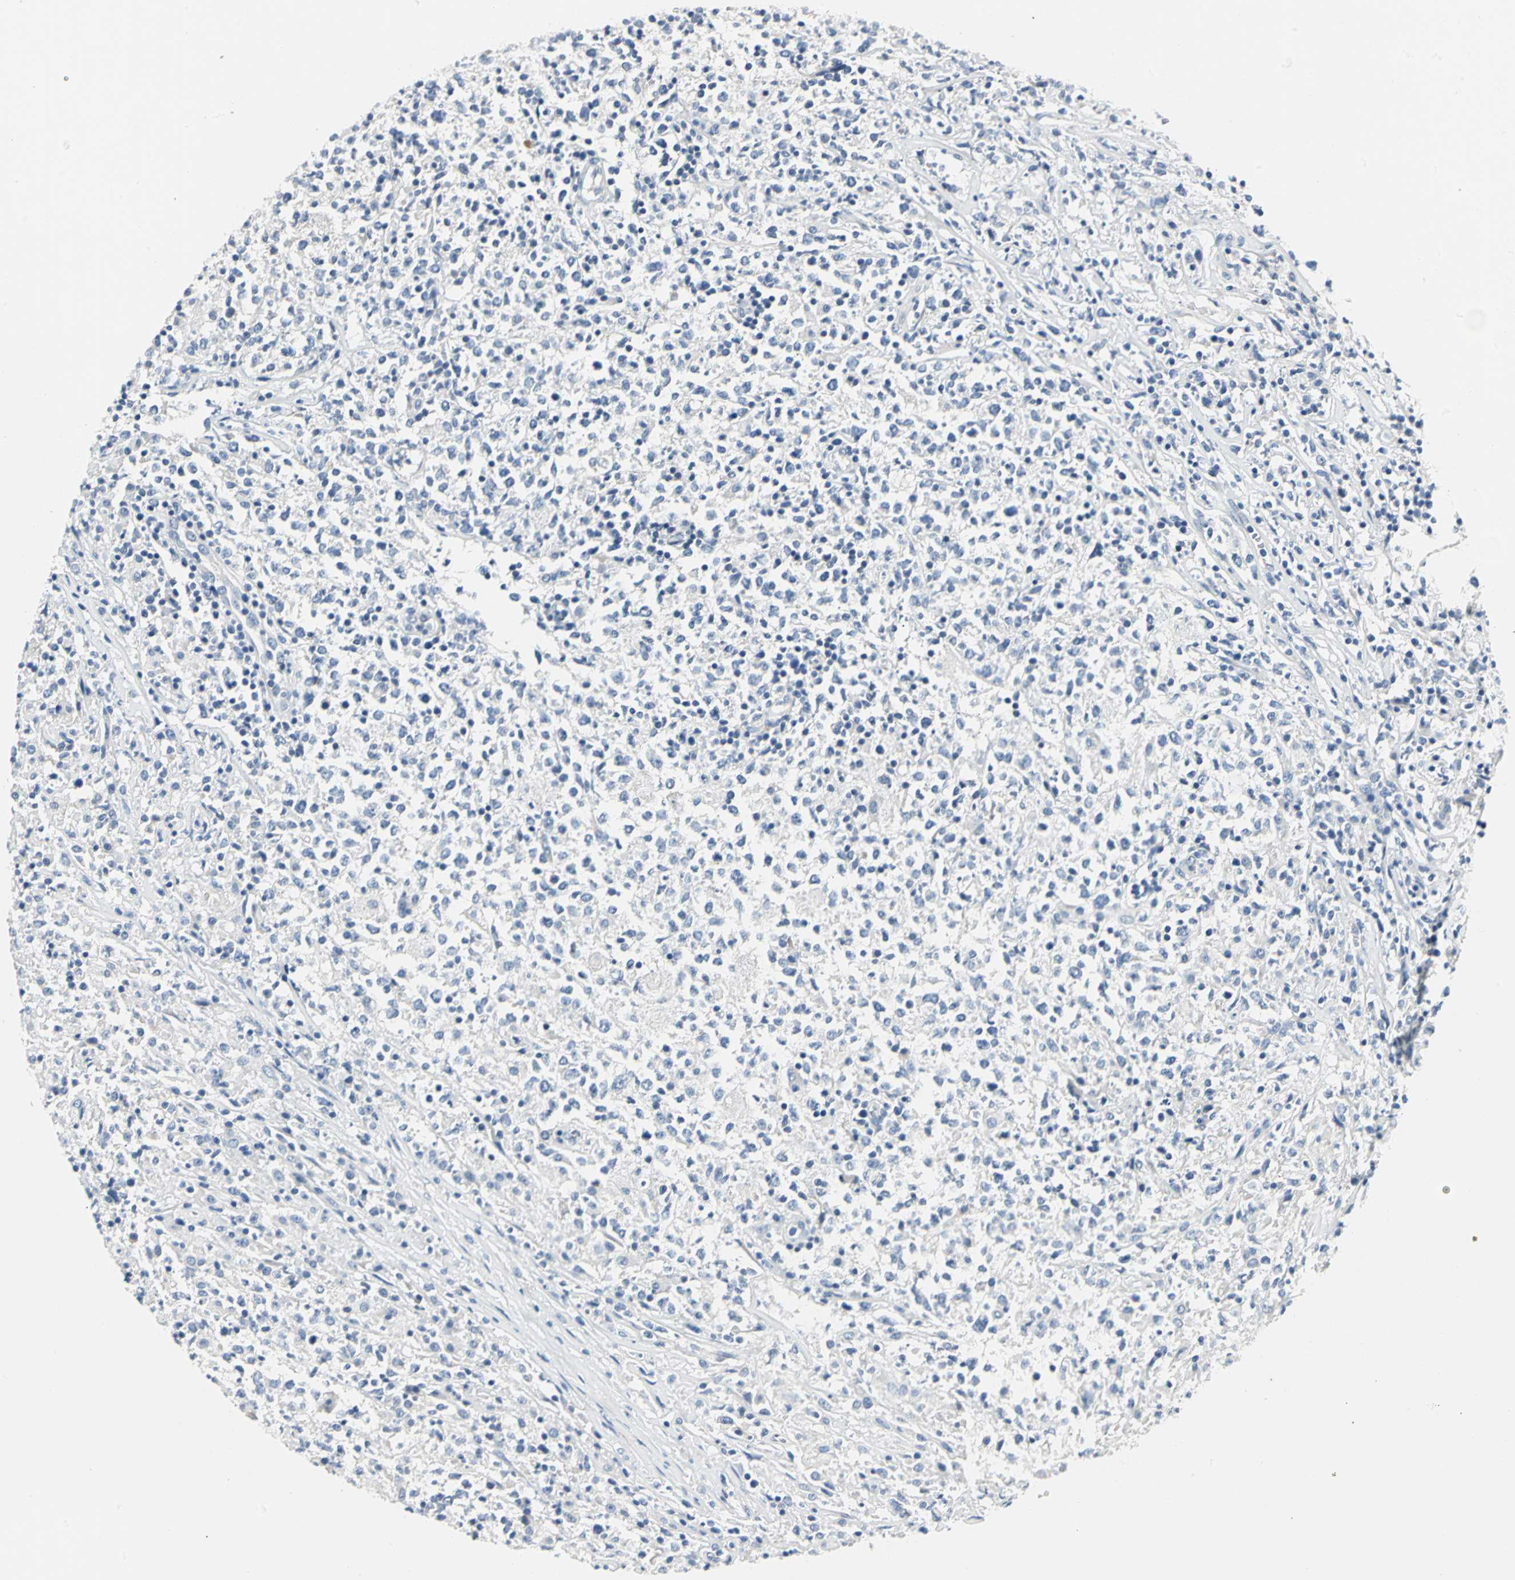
{"staining": {"intensity": "negative", "quantity": "none", "location": "none"}, "tissue": "lymphoma", "cell_type": "Tumor cells", "image_type": "cancer", "snomed": [{"axis": "morphology", "description": "Malignant lymphoma, non-Hodgkin's type, High grade"}, {"axis": "topography", "description": "Lymph node"}], "caption": "Immunohistochemistry of human malignant lymphoma, non-Hodgkin's type (high-grade) displays no staining in tumor cells.", "gene": "RIPOR1", "patient": {"sex": "female", "age": 84}}